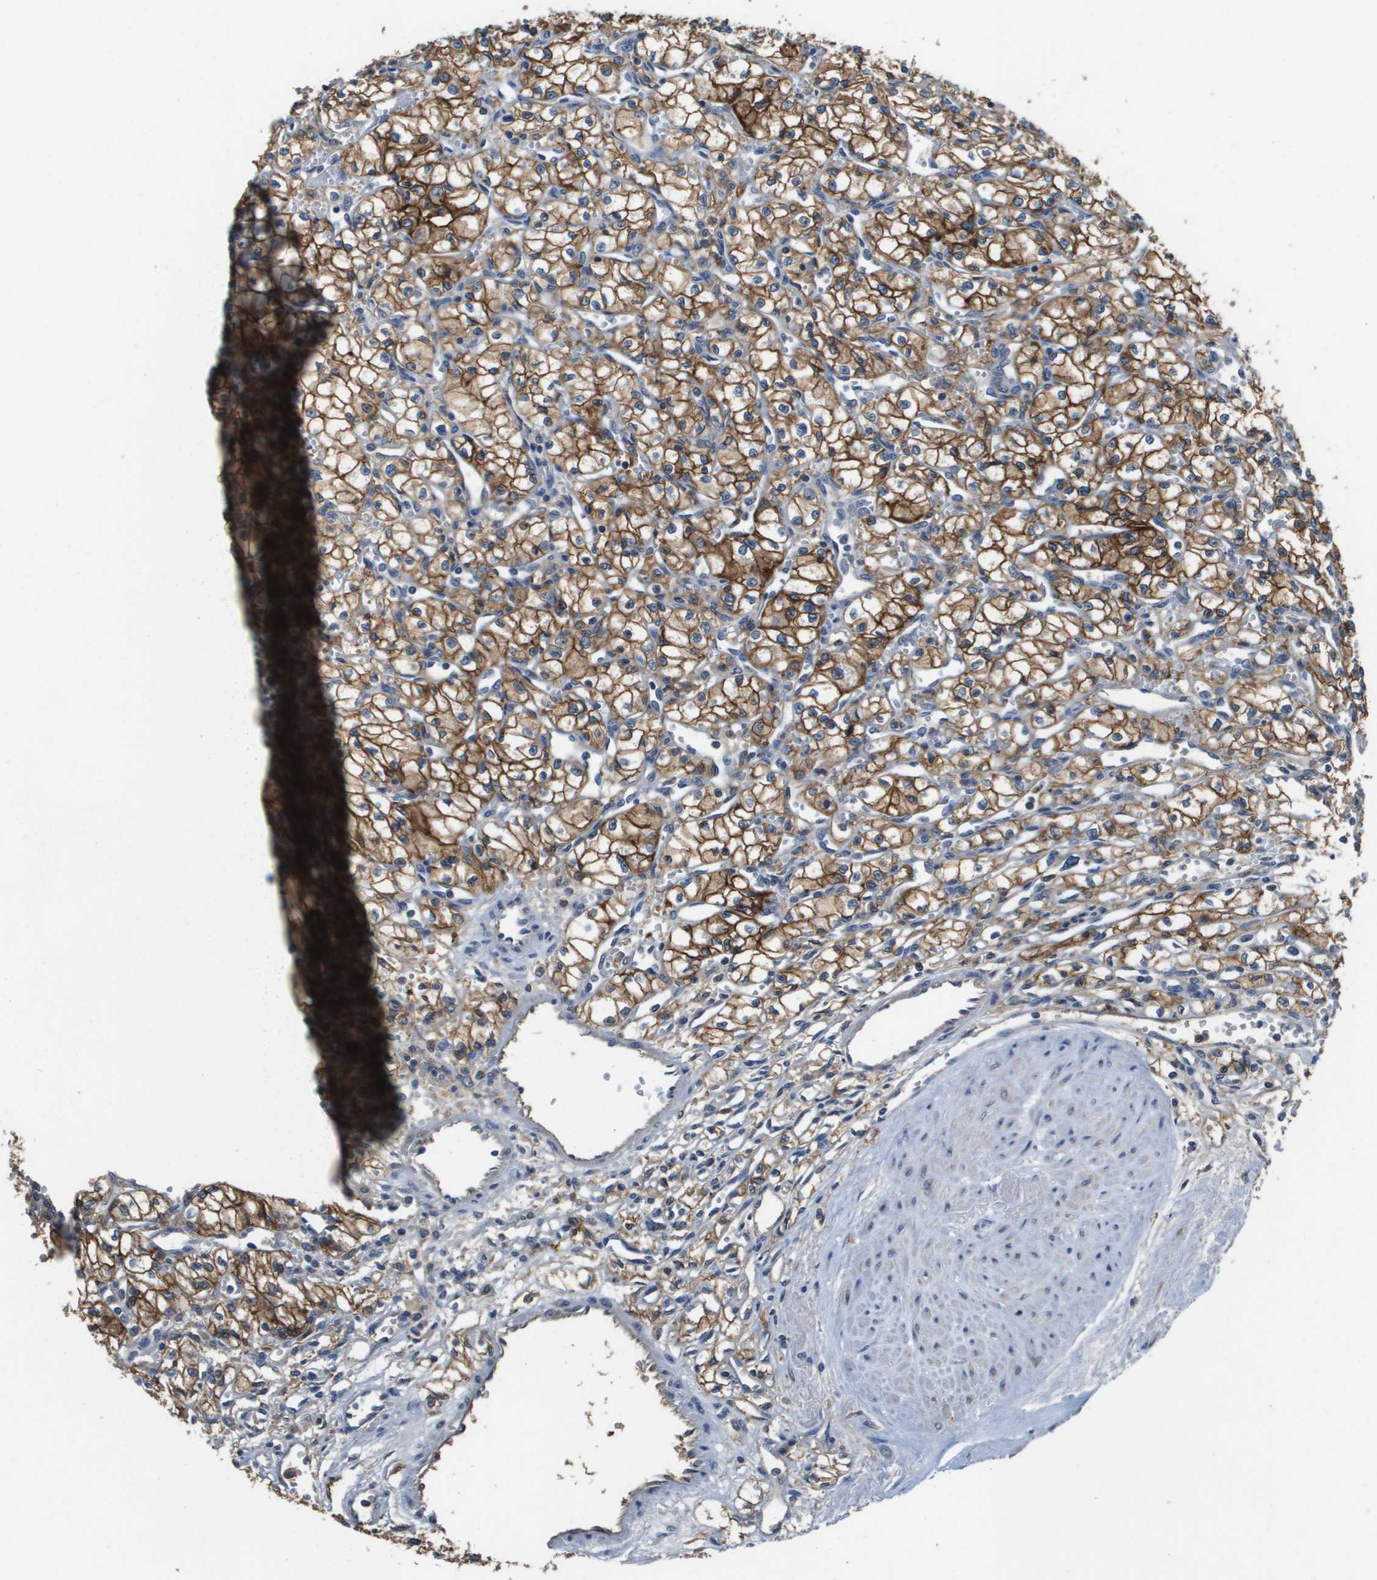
{"staining": {"intensity": "strong", "quantity": ">75%", "location": "cytoplasmic/membranous"}, "tissue": "renal cancer", "cell_type": "Tumor cells", "image_type": "cancer", "snomed": [{"axis": "morphology", "description": "Normal tissue, NOS"}, {"axis": "morphology", "description": "Adenocarcinoma, NOS"}, {"axis": "topography", "description": "Kidney"}], "caption": "This micrograph reveals immunohistochemistry (IHC) staining of adenocarcinoma (renal), with high strong cytoplasmic/membranous expression in about >75% of tumor cells.", "gene": "SLC16A3", "patient": {"sex": "male", "age": 59}}